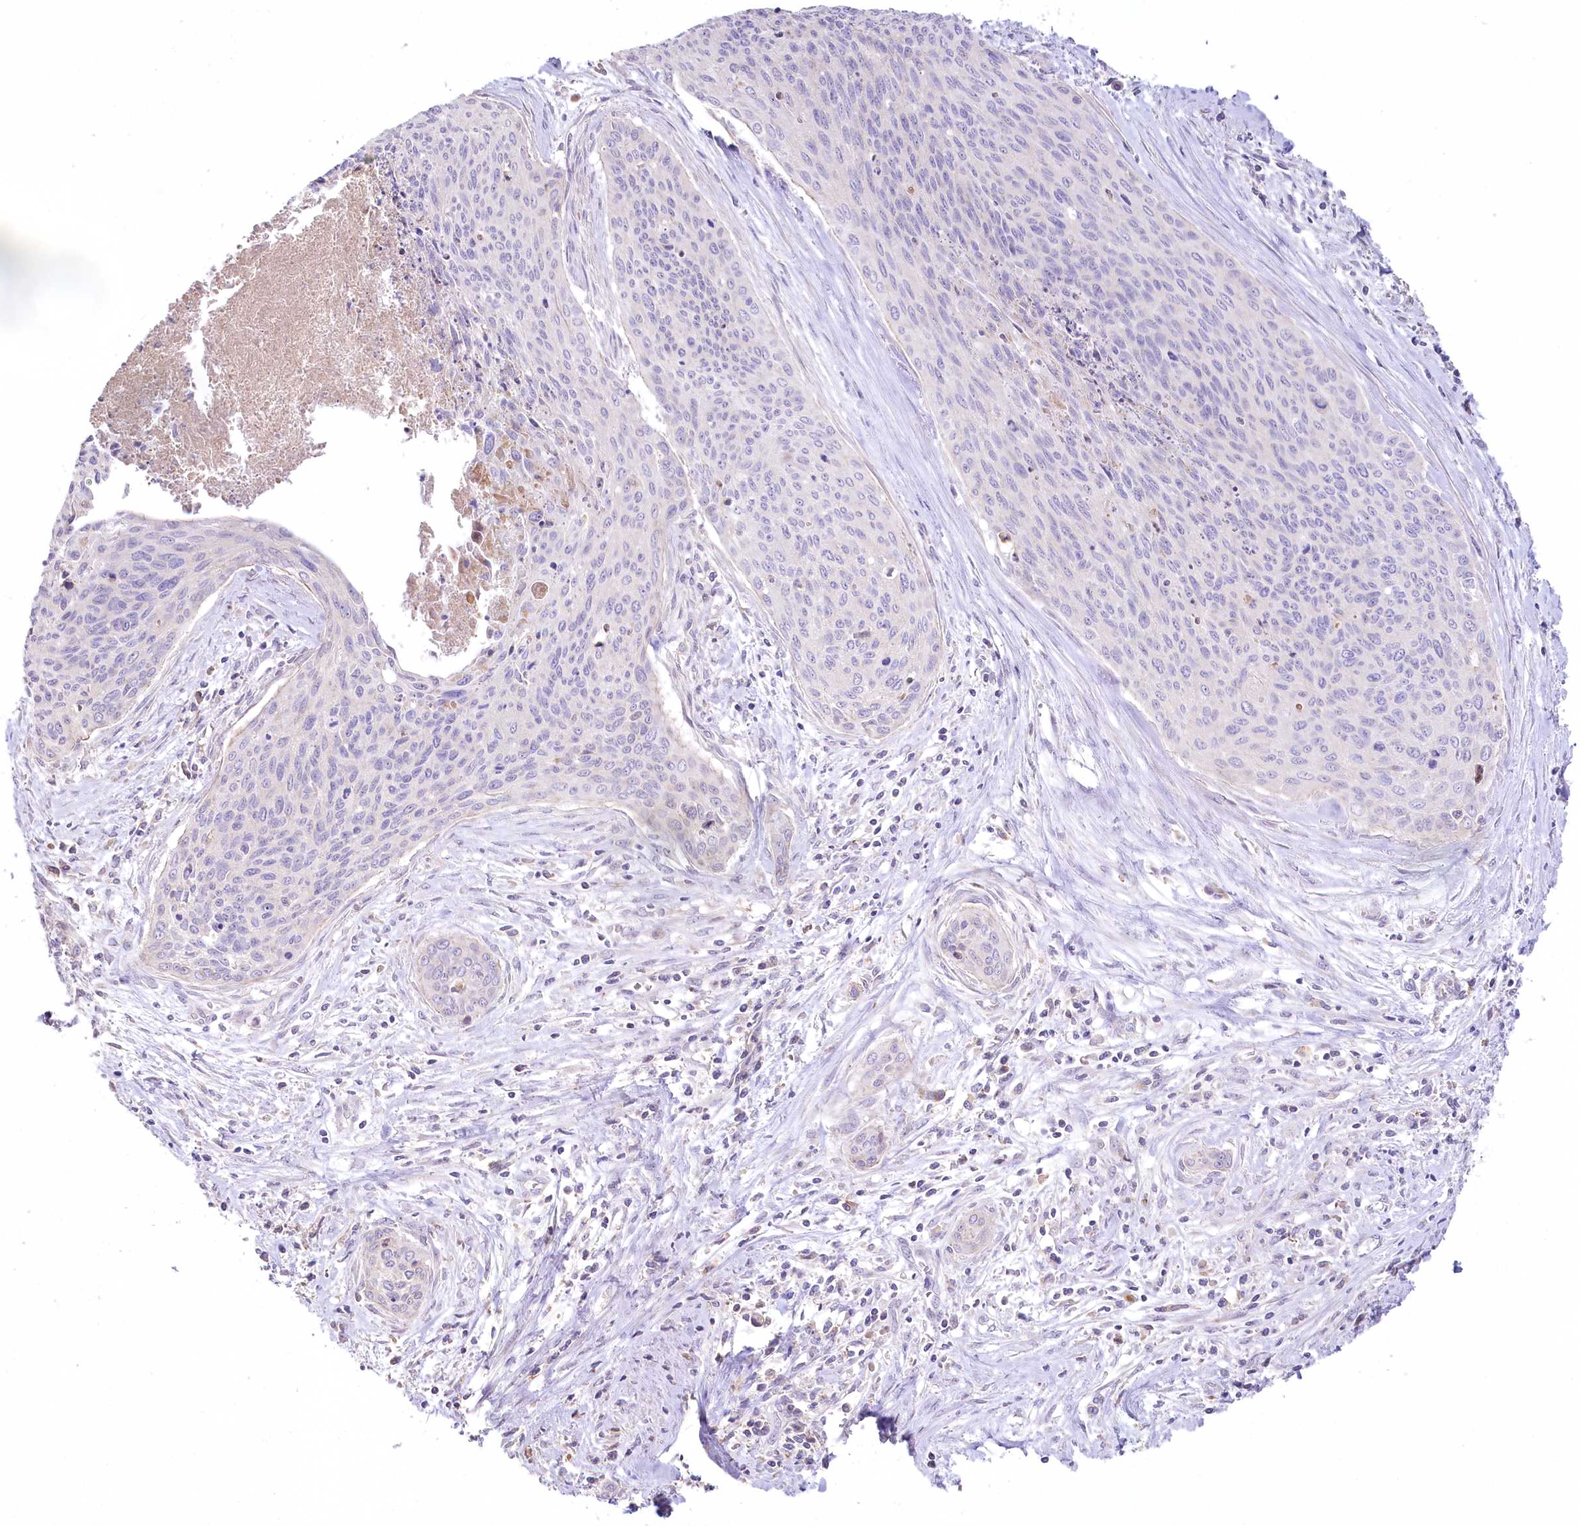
{"staining": {"intensity": "negative", "quantity": "none", "location": "none"}, "tissue": "cervical cancer", "cell_type": "Tumor cells", "image_type": "cancer", "snomed": [{"axis": "morphology", "description": "Squamous cell carcinoma, NOS"}, {"axis": "topography", "description": "Cervix"}], "caption": "High power microscopy image of an immunohistochemistry histopathology image of squamous cell carcinoma (cervical), revealing no significant positivity in tumor cells.", "gene": "SLC6A11", "patient": {"sex": "female", "age": 55}}